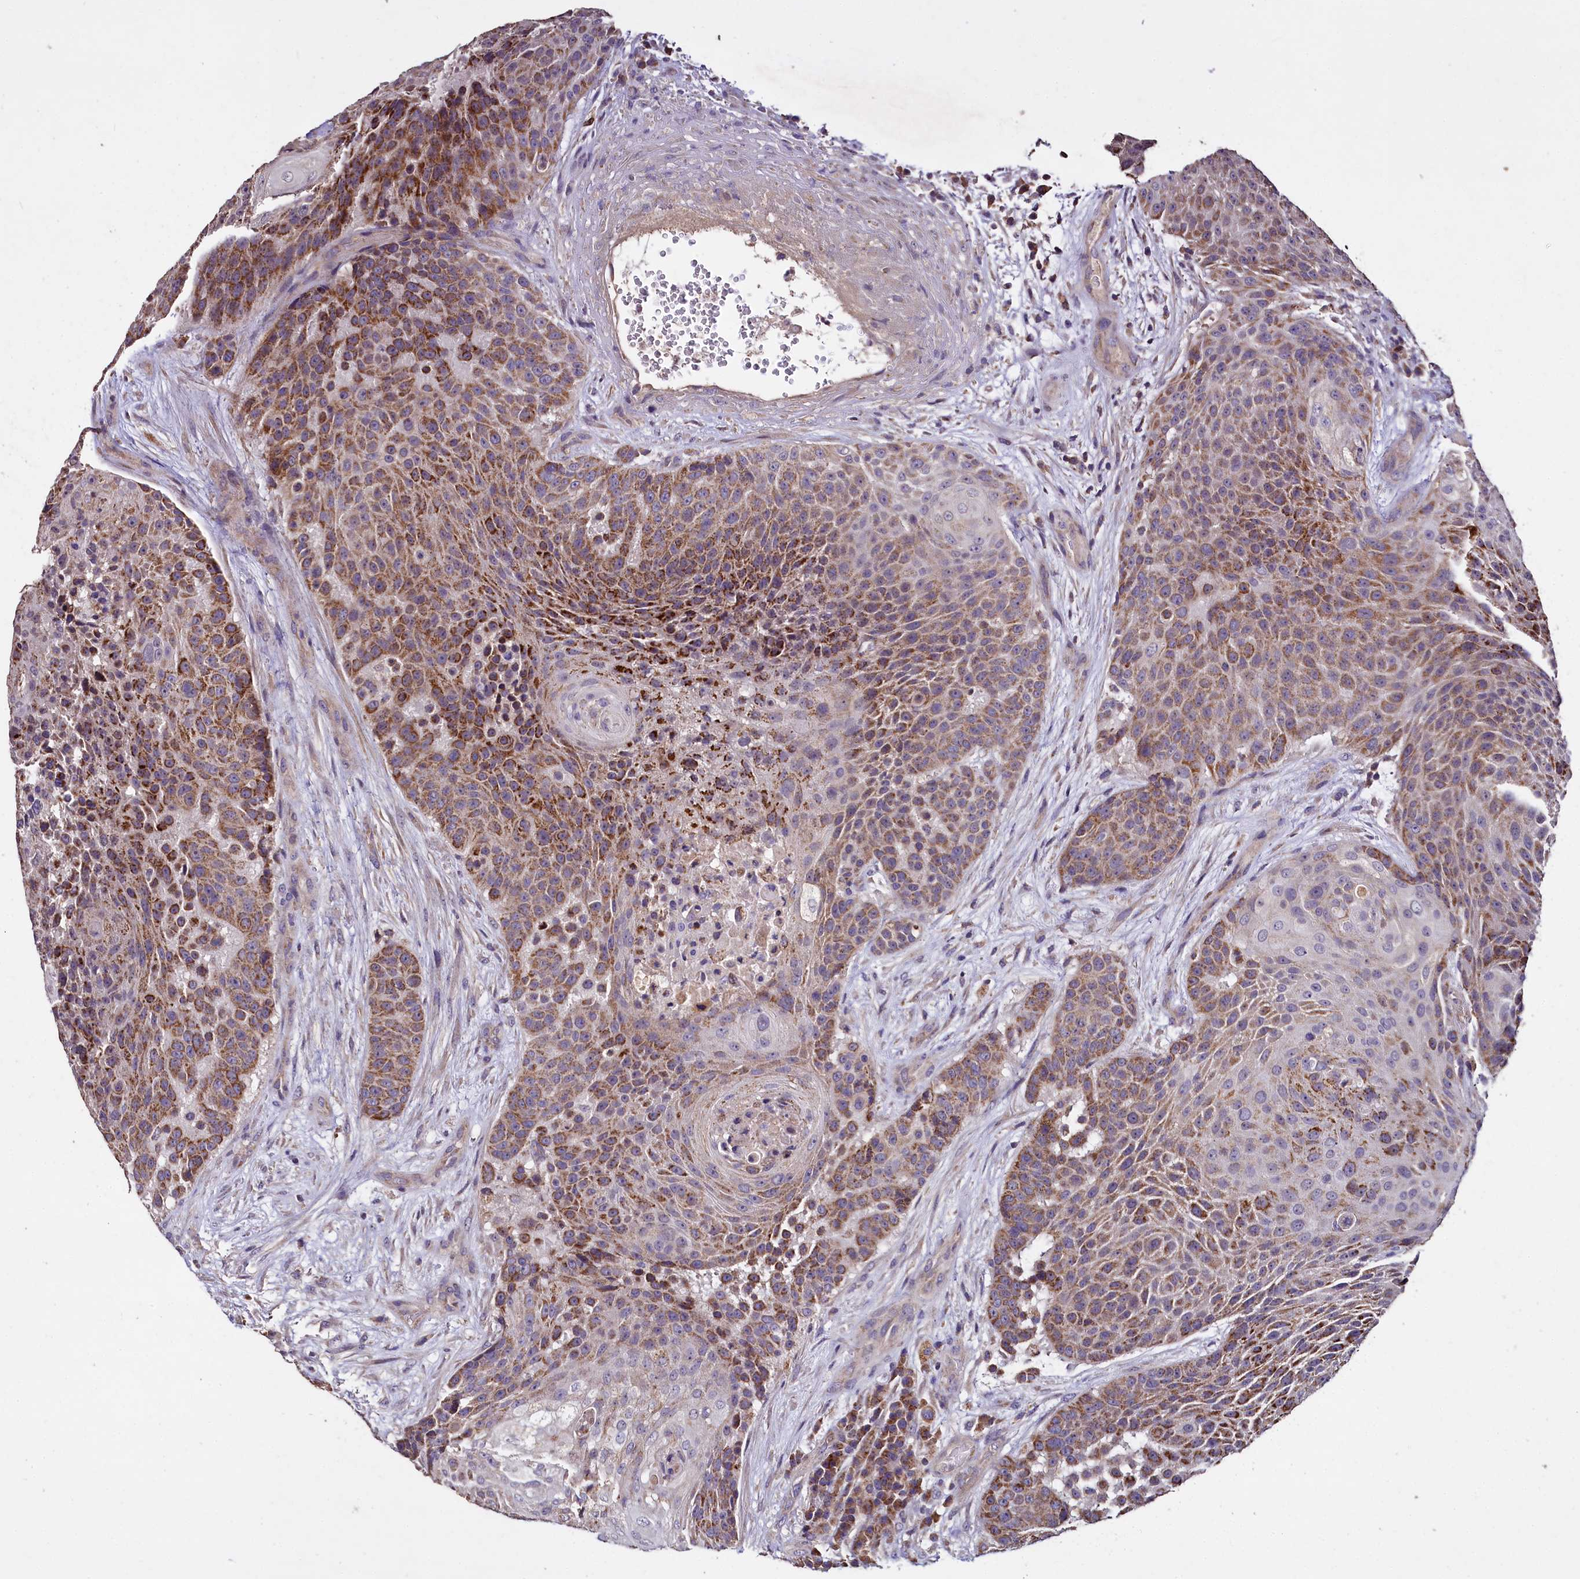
{"staining": {"intensity": "strong", "quantity": ">75%", "location": "cytoplasmic/membranous"}, "tissue": "urothelial cancer", "cell_type": "Tumor cells", "image_type": "cancer", "snomed": [{"axis": "morphology", "description": "Urothelial carcinoma, High grade"}, {"axis": "topography", "description": "Urinary bladder"}], "caption": "Immunohistochemistry (DAB) staining of urothelial cancer reveals strong cytoplasmic/membranous protein staining in approximately >75% of tumor cells.", "gene": "COQ9", "patient": {"sex": "female", "age": 63}}